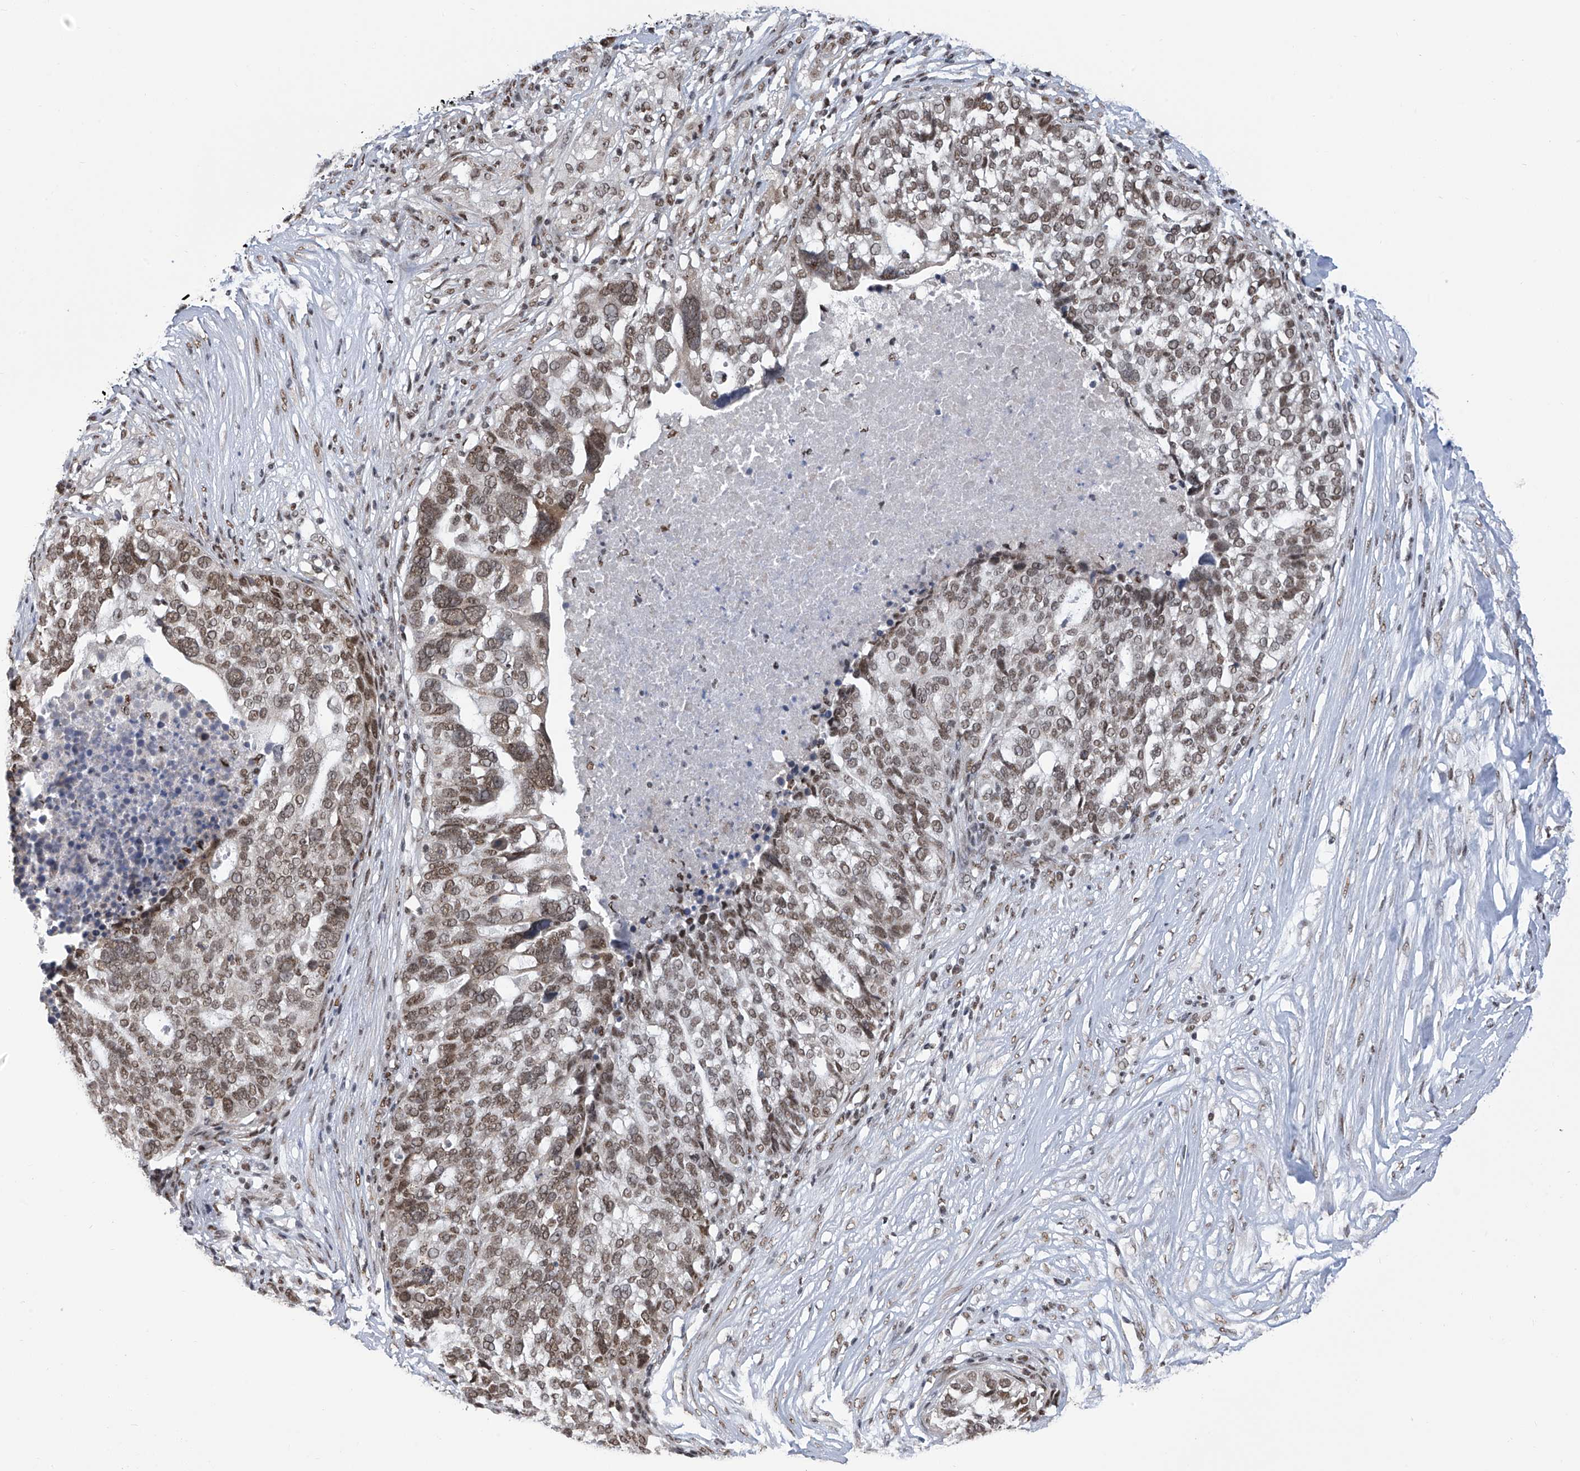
{"staining": {"intensity": "moderate", "quantity": ">75%", "location": "nuclear"}, "tissue": "ovarian cancer", "cell_type": "Tumor cells", "image_type": "cancer", "snomed": [{"axis": "morphology", "description": "Cystadenocarcinoma, serous, NOS"}, {"axis": "topography", "description": "Ovary"}], "caption": "Immunohistochemical staining of human ovarian cancer shows medium levels of moderate nuclear protein expression in approximately >75% of tumor cells. (brown staining indicates protein expression, while blue staining denotes nuclei).", "gene": "APLF", "patient": {"sex": "female", "age": 59}}